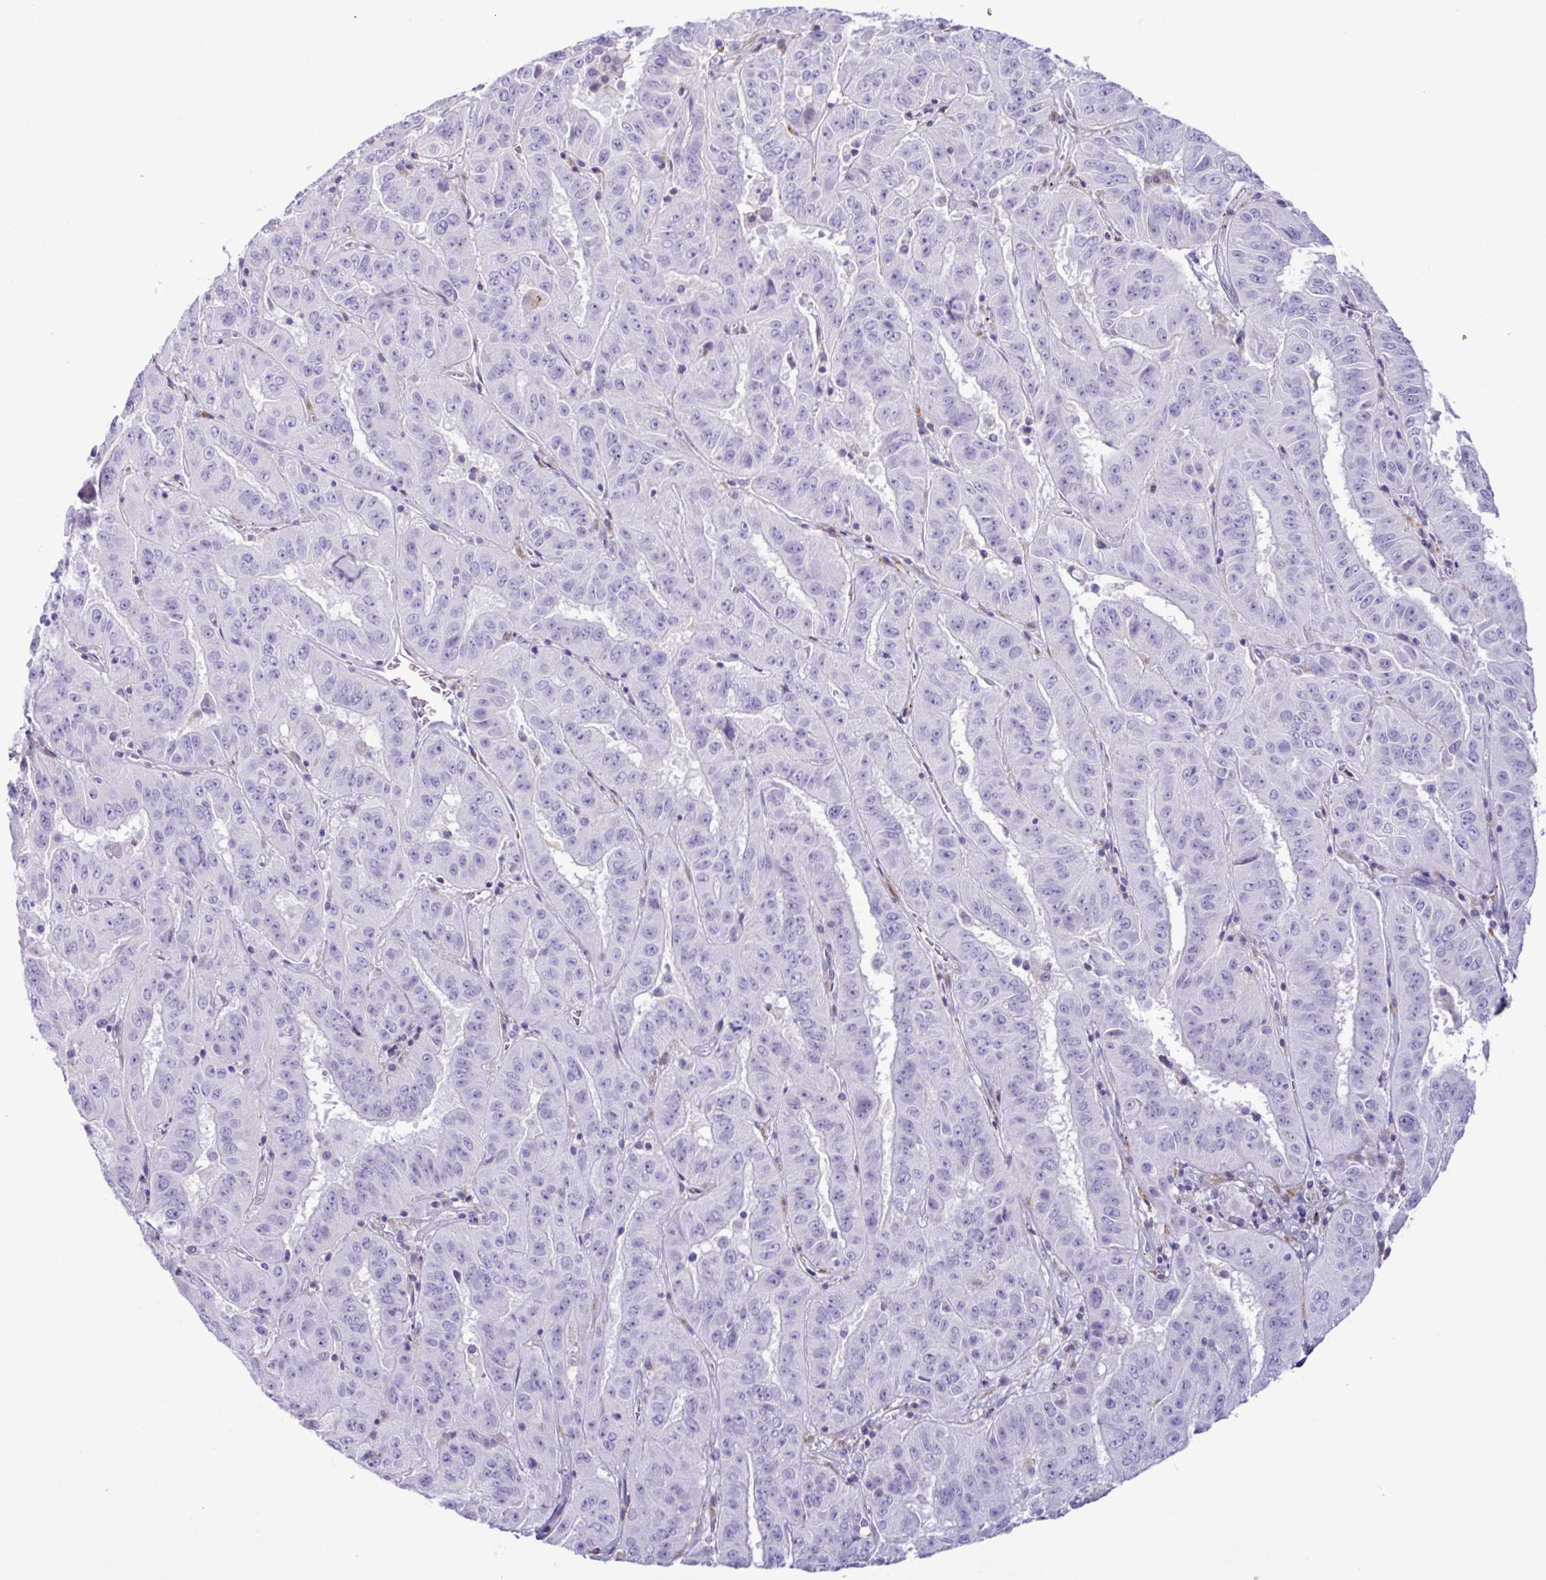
{"staining": {"intensity": "negative", "quantity": "none", "location": "none"}, "tissue": "pancreatic cancer", "cell_type": "Tumor cells", "image_type": "cancer", "snomed": [{"axis": "morphology", "description": "Adenocarcinoma, NOS"}, {"axis": "topography", "description": "Pancreas"}], "caption": "The histopathology image demonstrates no significant expression in tumor cells of pancreatic cancer (adenocarcinoma).", "gene": "XCL1", "patient": {"sex": "male", "age": 63}}